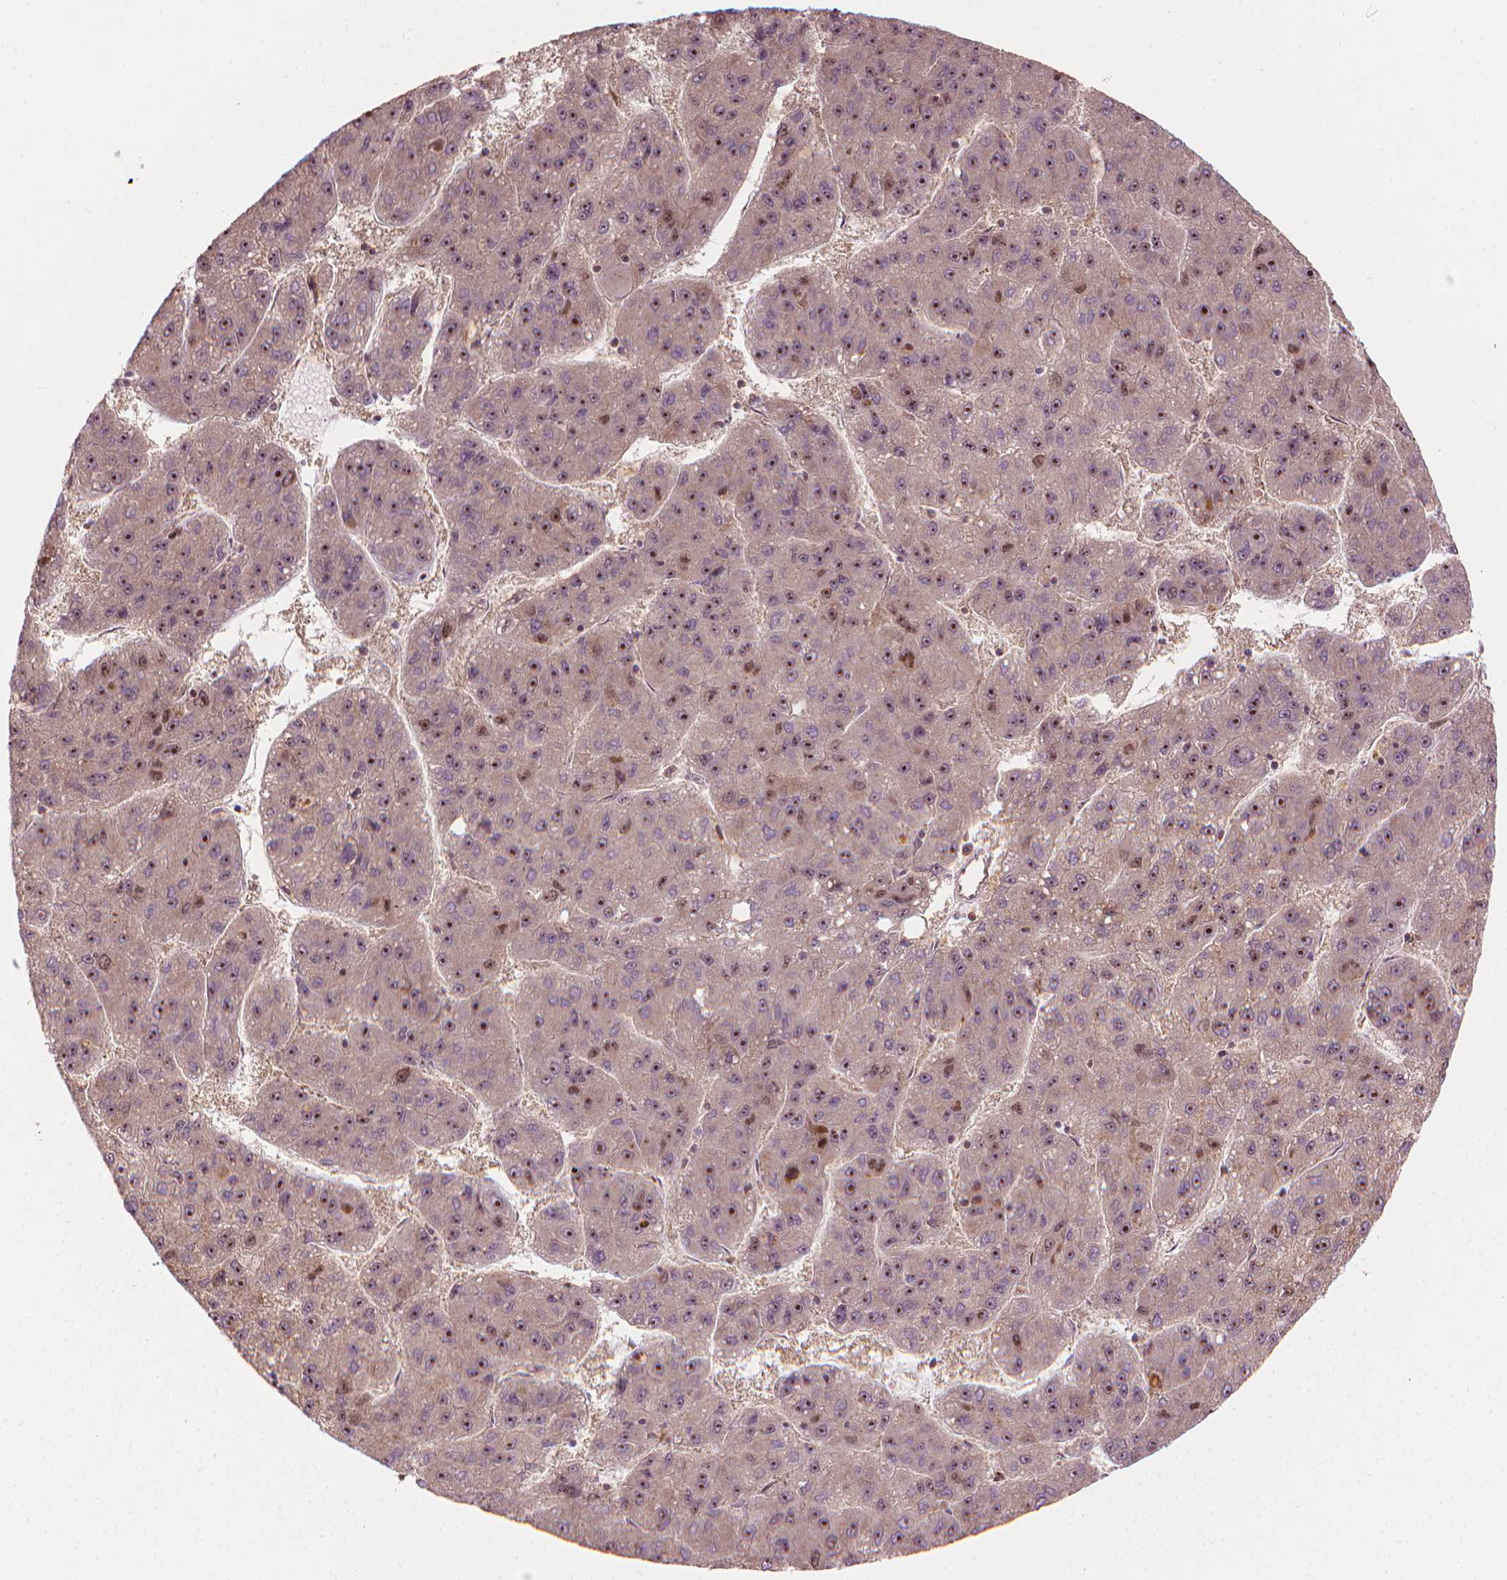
{"staining": {"intensity": "moderate", "quantity": ">75%", "location": "nuclear"}, "tissue": "liver cancer", "cell_type": "Tumor cells", "image_type": "cancer", "snomed": [{"axis": "morphology", "description": "Carcinoma, Hepatocellular, NOS"}, {"axis": "topography", "description": "Liver"}], "caption": "Human liver cancer stained with a brown dye displays moderate nuclear positive positivity in about >75% of tumor cells.", "gene": "SMC2", "patient": {"sex": "female", "age": 82}}